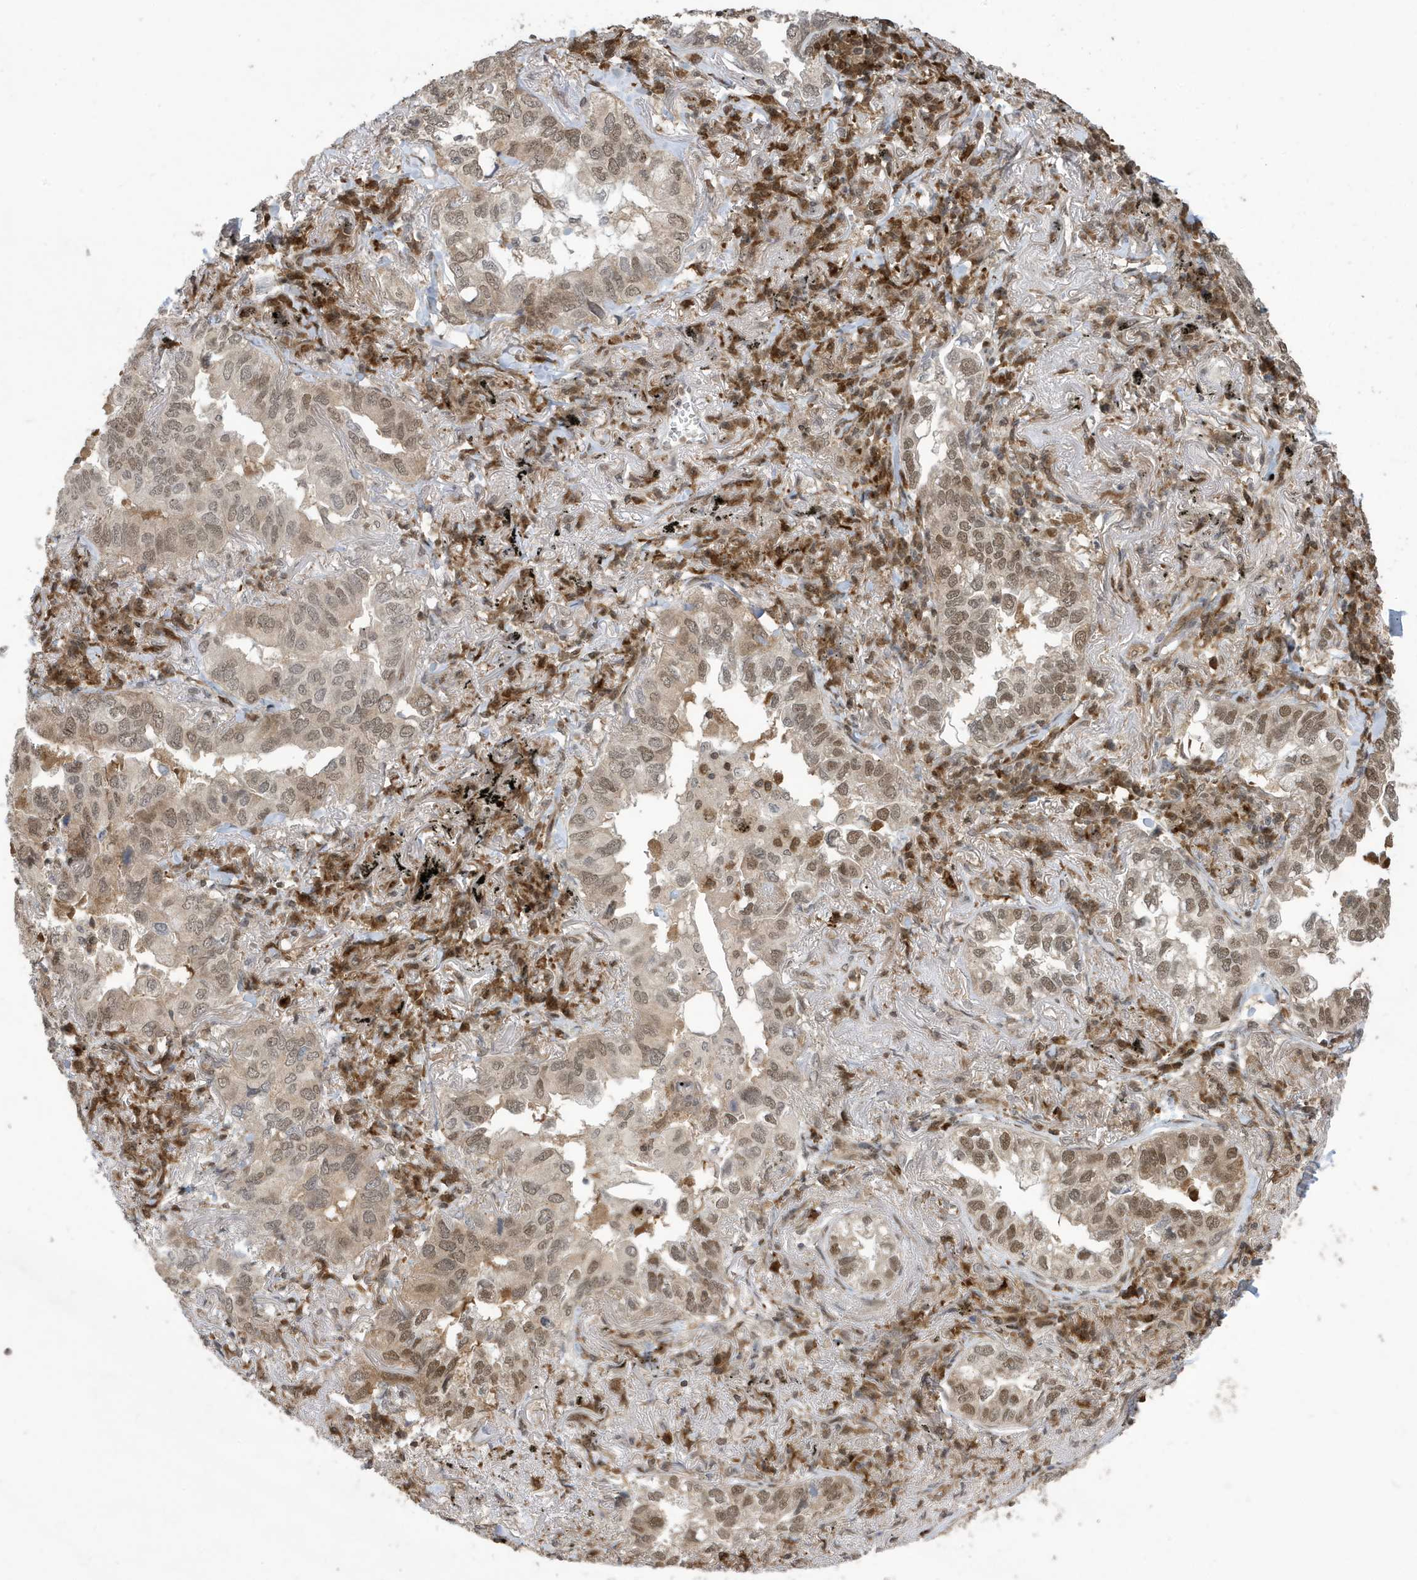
{"staining": {"intensity": "moderate", "quantity": "25%-75%", "location": "nuclear"}, "tissue": "lung cancer", "cell_type": "Tumor cells", "image_type": "cancer", "snomed": [{"axis": "morphology", "description": "Adenocarcinoma, NOS"}, {"axis": "topography", "description": "Lung"}], "caption": "Human lung cancer (adenocarcinoma) stained with a brown dye shows moderate nuclear positive staining in about 25%-75% of tumor cells.", "gene": "UBQLN1", "patient": {"sex": "male", "age": 65}}